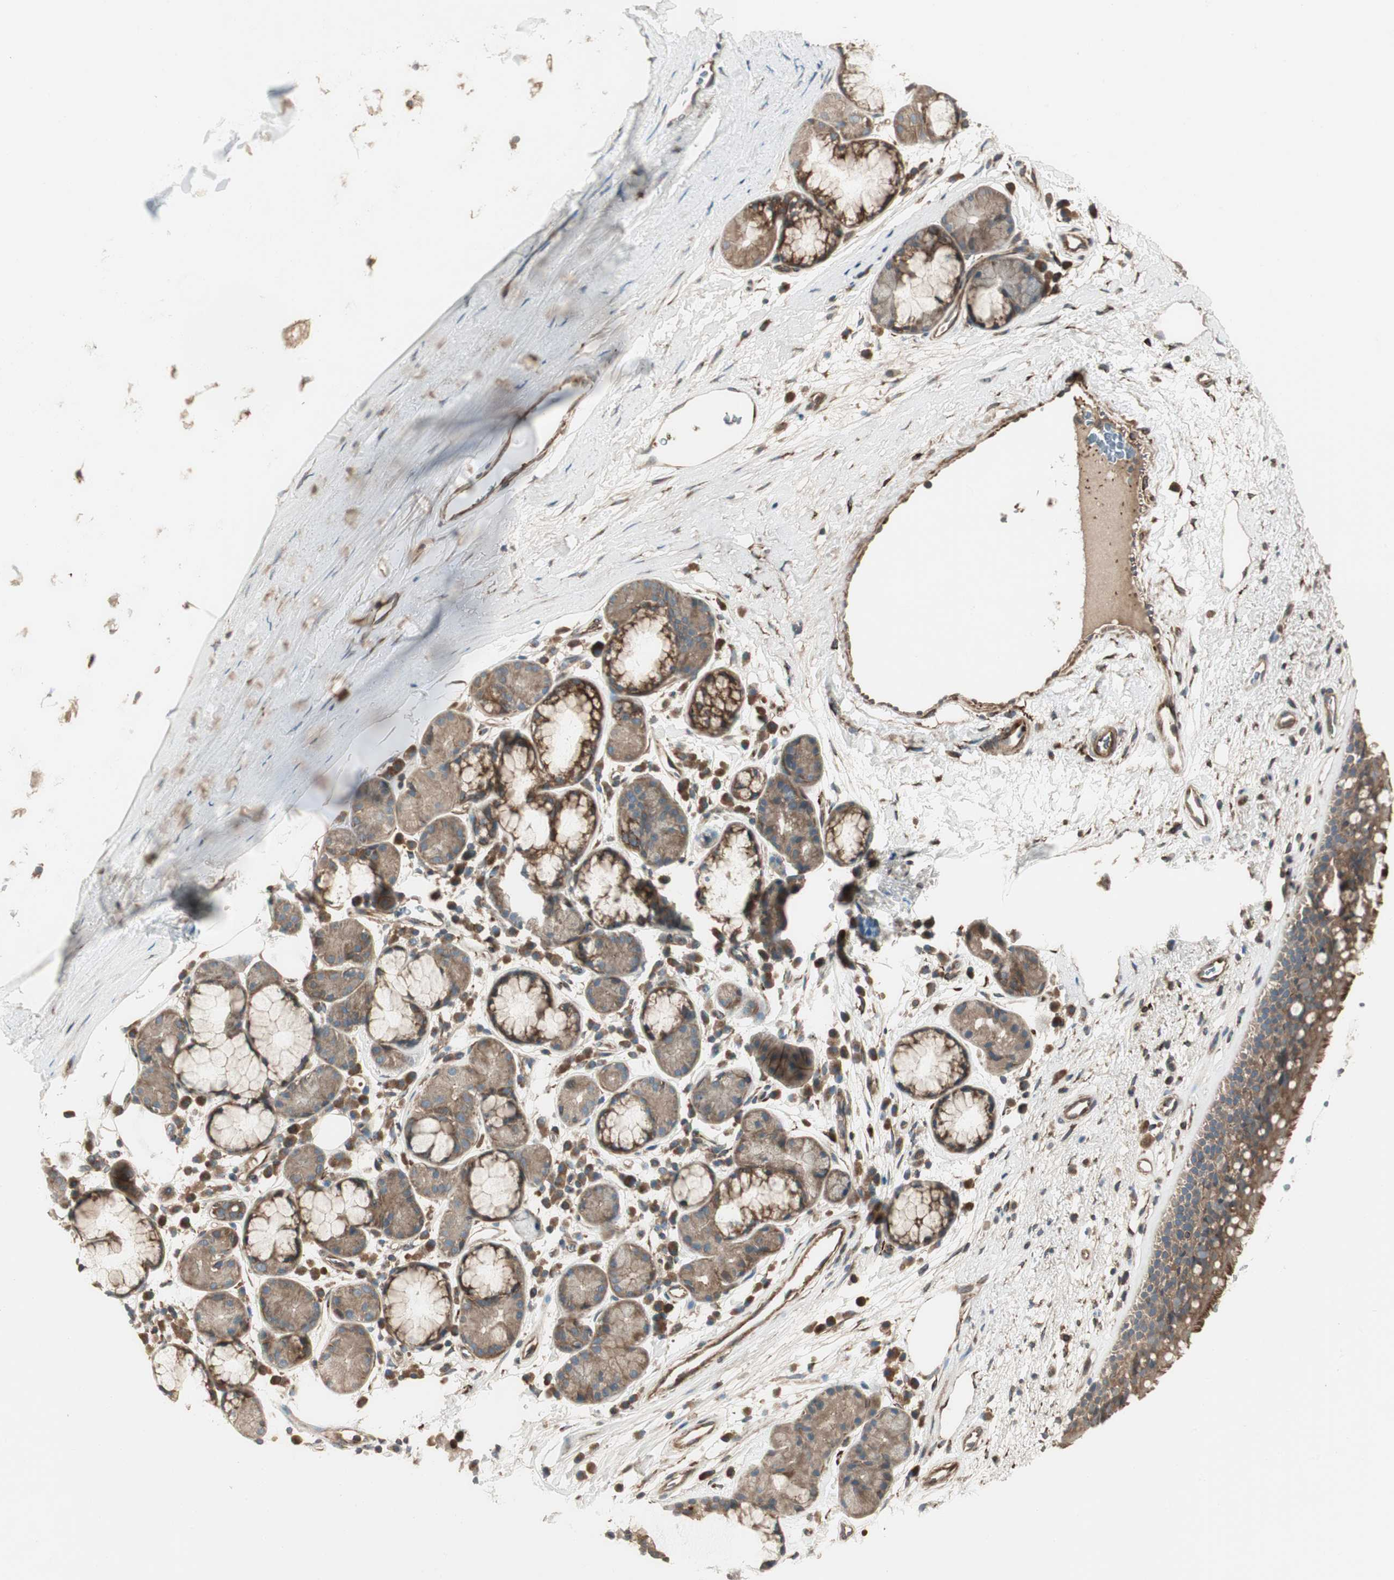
{"staining": {"intensity": "moderate", "quantity": ">75%", "location": "cytoplasmic/membranous"}, "tissue": "bronchus", "cell_type": "Respiratory epithelial cells", "image_type": "normal", "snomed": [{"axis": "morphology", "description": "Normal tissue, NOS"}, {"axis": "topography", "description": "Bronchus"}], "caption": "Immunohistochemistry (IHC) of unremarkable bronchus exhibits medium levels of moderate cytoplasmic/membranous positivity in approximately >75% of respiratory epithelial cells.", "gene": "PRKG1", "patient": {"sex": "female", "age": 54}}